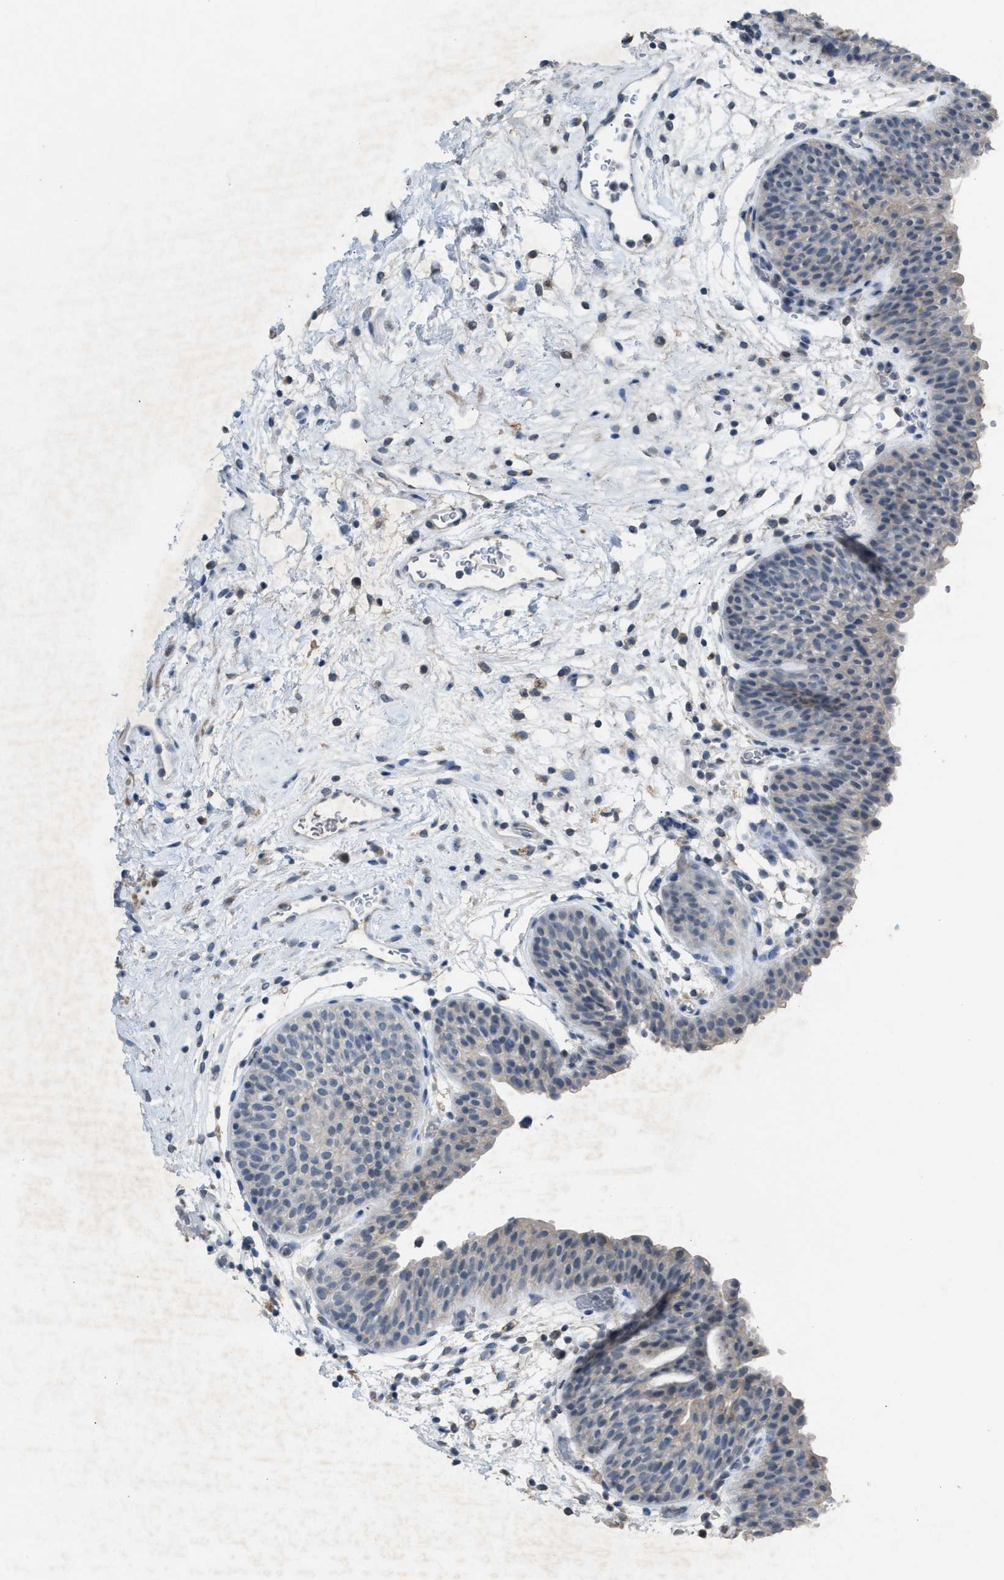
{"staining": {"intensity": "negative", "quantity": "none", "location": "none"}, "tissue": "urinary bladder", "cell_type": "Urothelial cells", "image_type": "normal", "snomed": [{"axis": "morphology", "description": "Normal tissue, NOS"}, {"axis": "topography", "description": "Urinary bladder"}], "caption": "The image displays no staining of urothelial cells in normal urinary bladder.", "gene": "SLC5A5", "patient": {"sex": "male", "age": 37}}